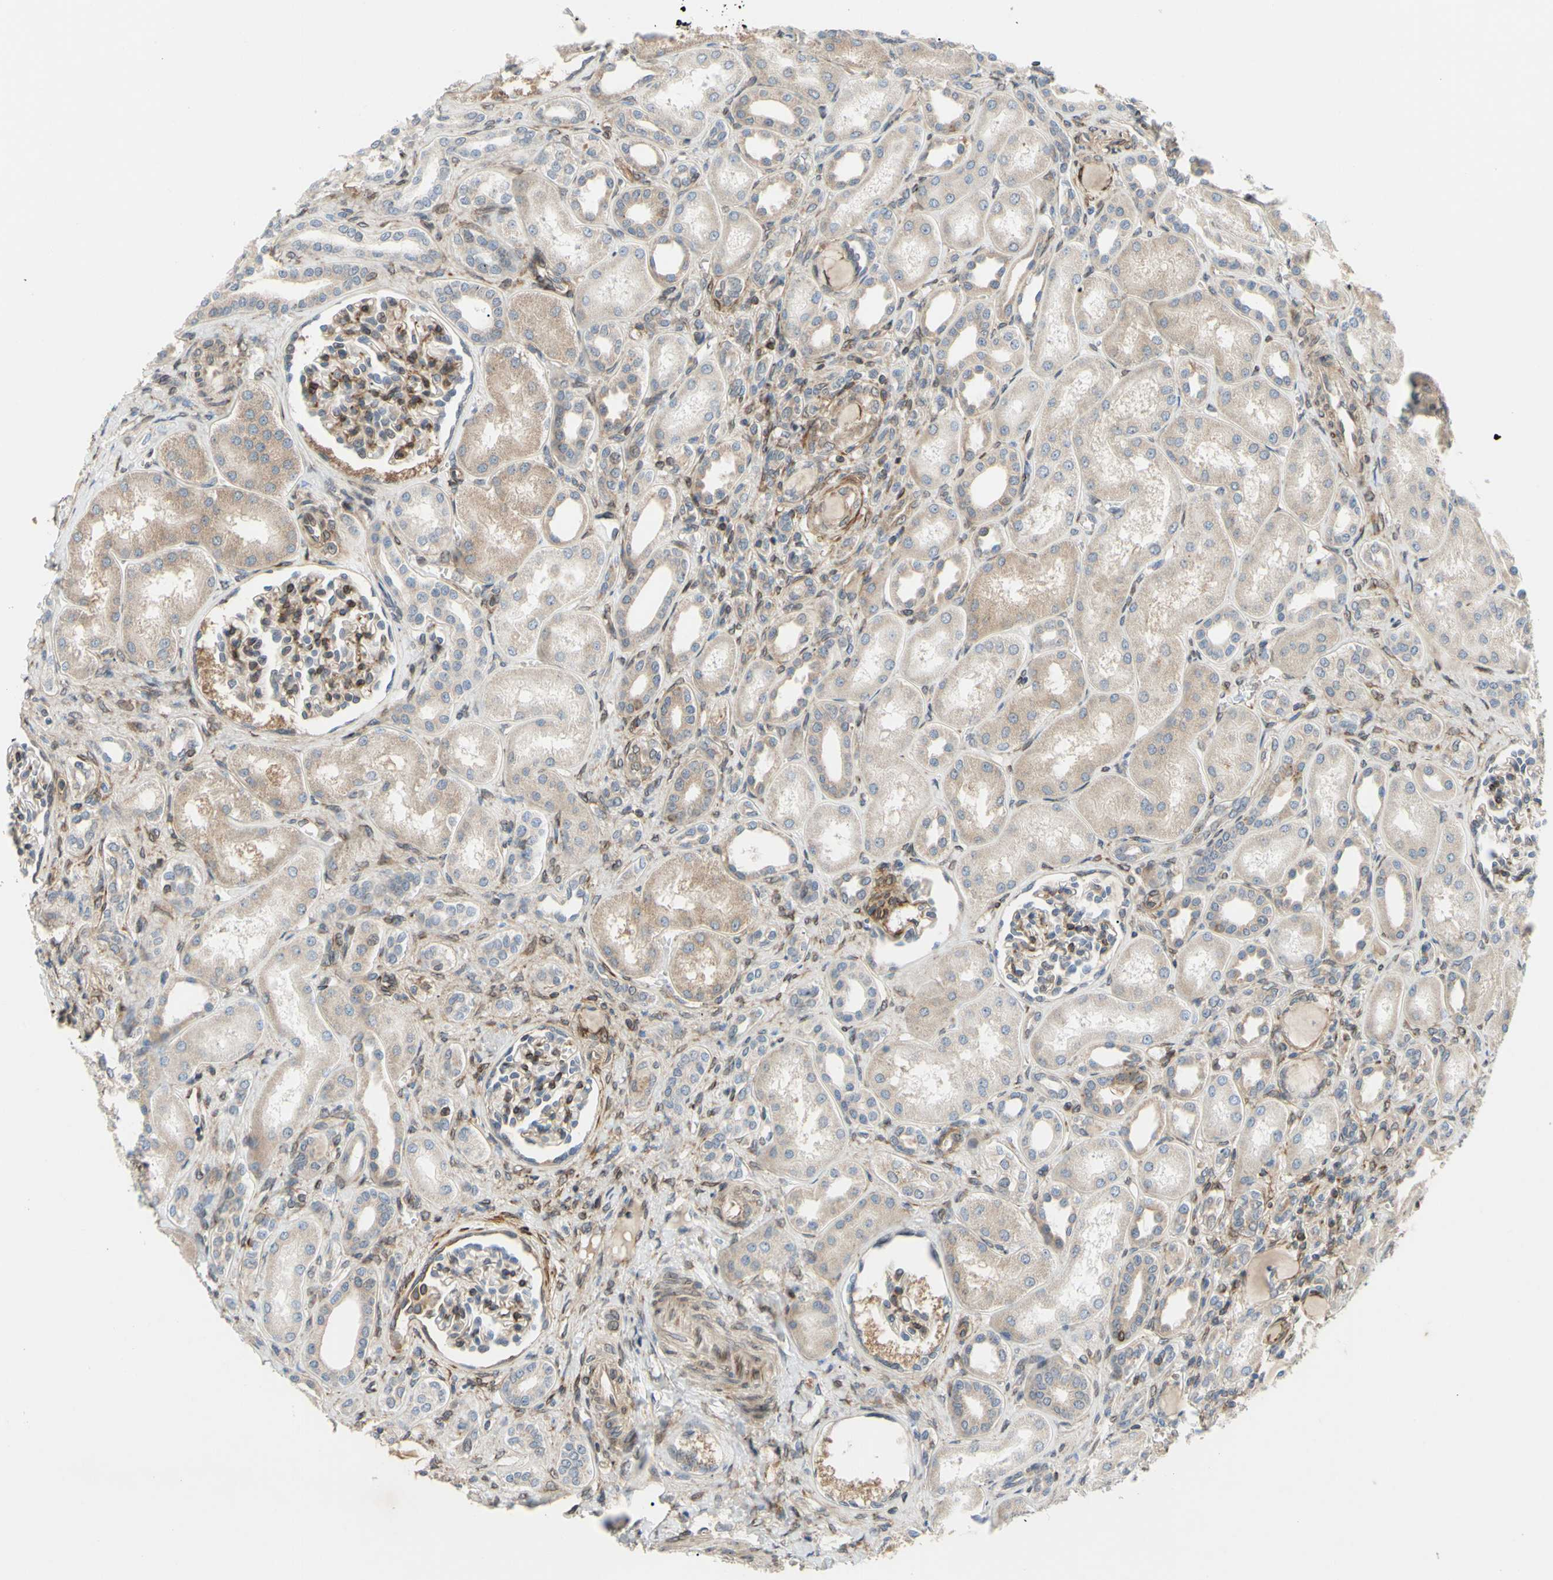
{"staining": {"intensity": "moderate", "quantity": ">75%", "location": "cytoplasmic/membranous"}, "tissue": "kidney", "cell_type": "Cells in glomeruli", "image_type": "normal", "snomed": [{"axis": "morphology", "description": "Normal tissue, NOS"}, {"axis": "topography", "description": "Kidney"}], "caption": "Protein expression analysis of normal kidney demonstrates moderate cytoplasmic/membranous staining in about >75% of cells in glomeruli.", "gene": "PRAF2", "patient": {"sex": "male", "age": 7}}